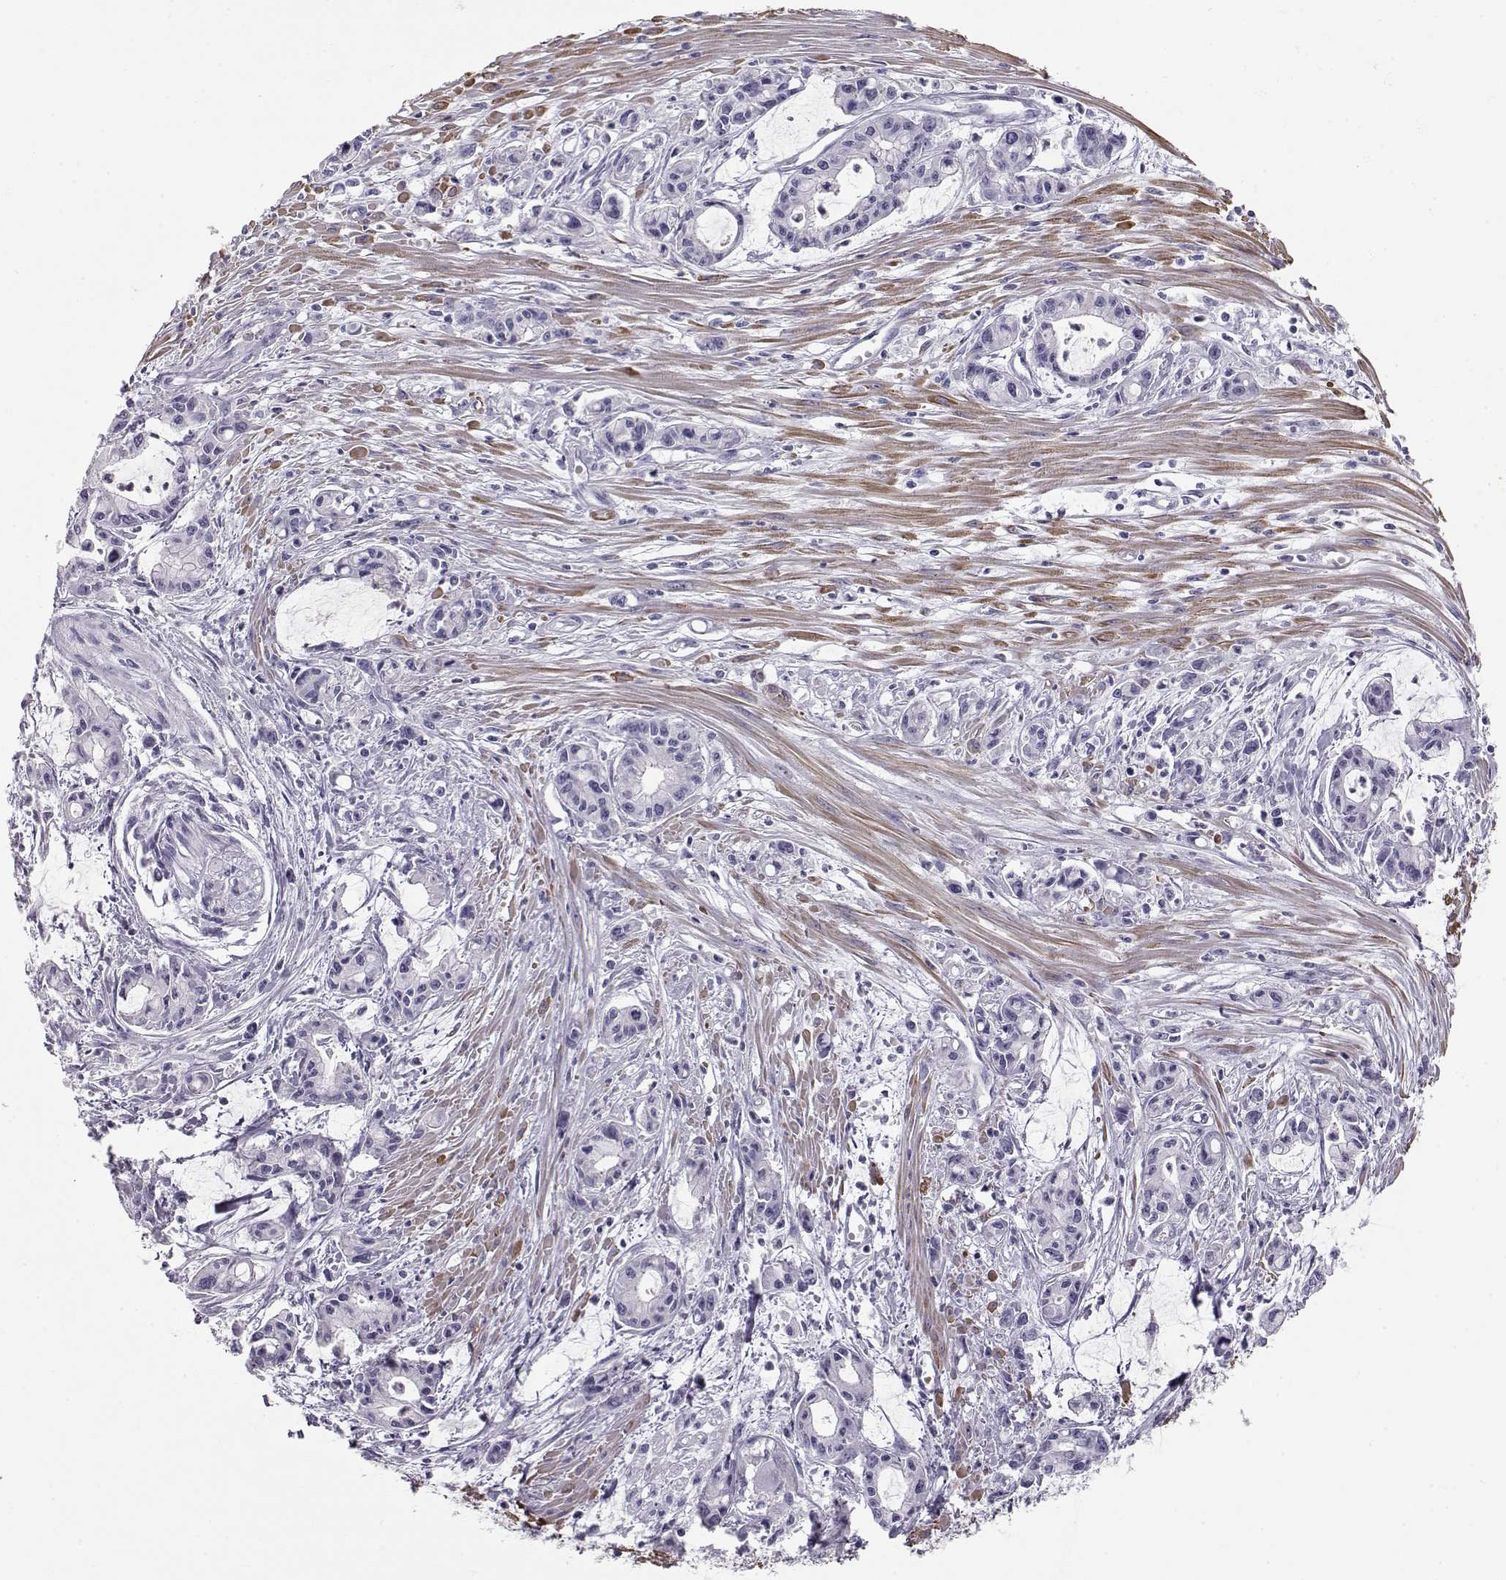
{"staining": {"intensity": "negative", "quantity": "none", "location": "none"}, "tissue": "pancreatic cancer", "cell_type": "Tumor cells", "image_type": "cancer", "snomed": [{"axis": "morphology", "description": "Adenocarcinoma, NOS"}, {"axis": "topography", "description": "Pancreas"}], "caption": "DAB immunohistochemical staining of human adenocarcinoma (pancreatic) reveals no significant positivity in tumor cells.", "gene": "SLITRK3", "patient": {"sex": "male", "age": 48}}